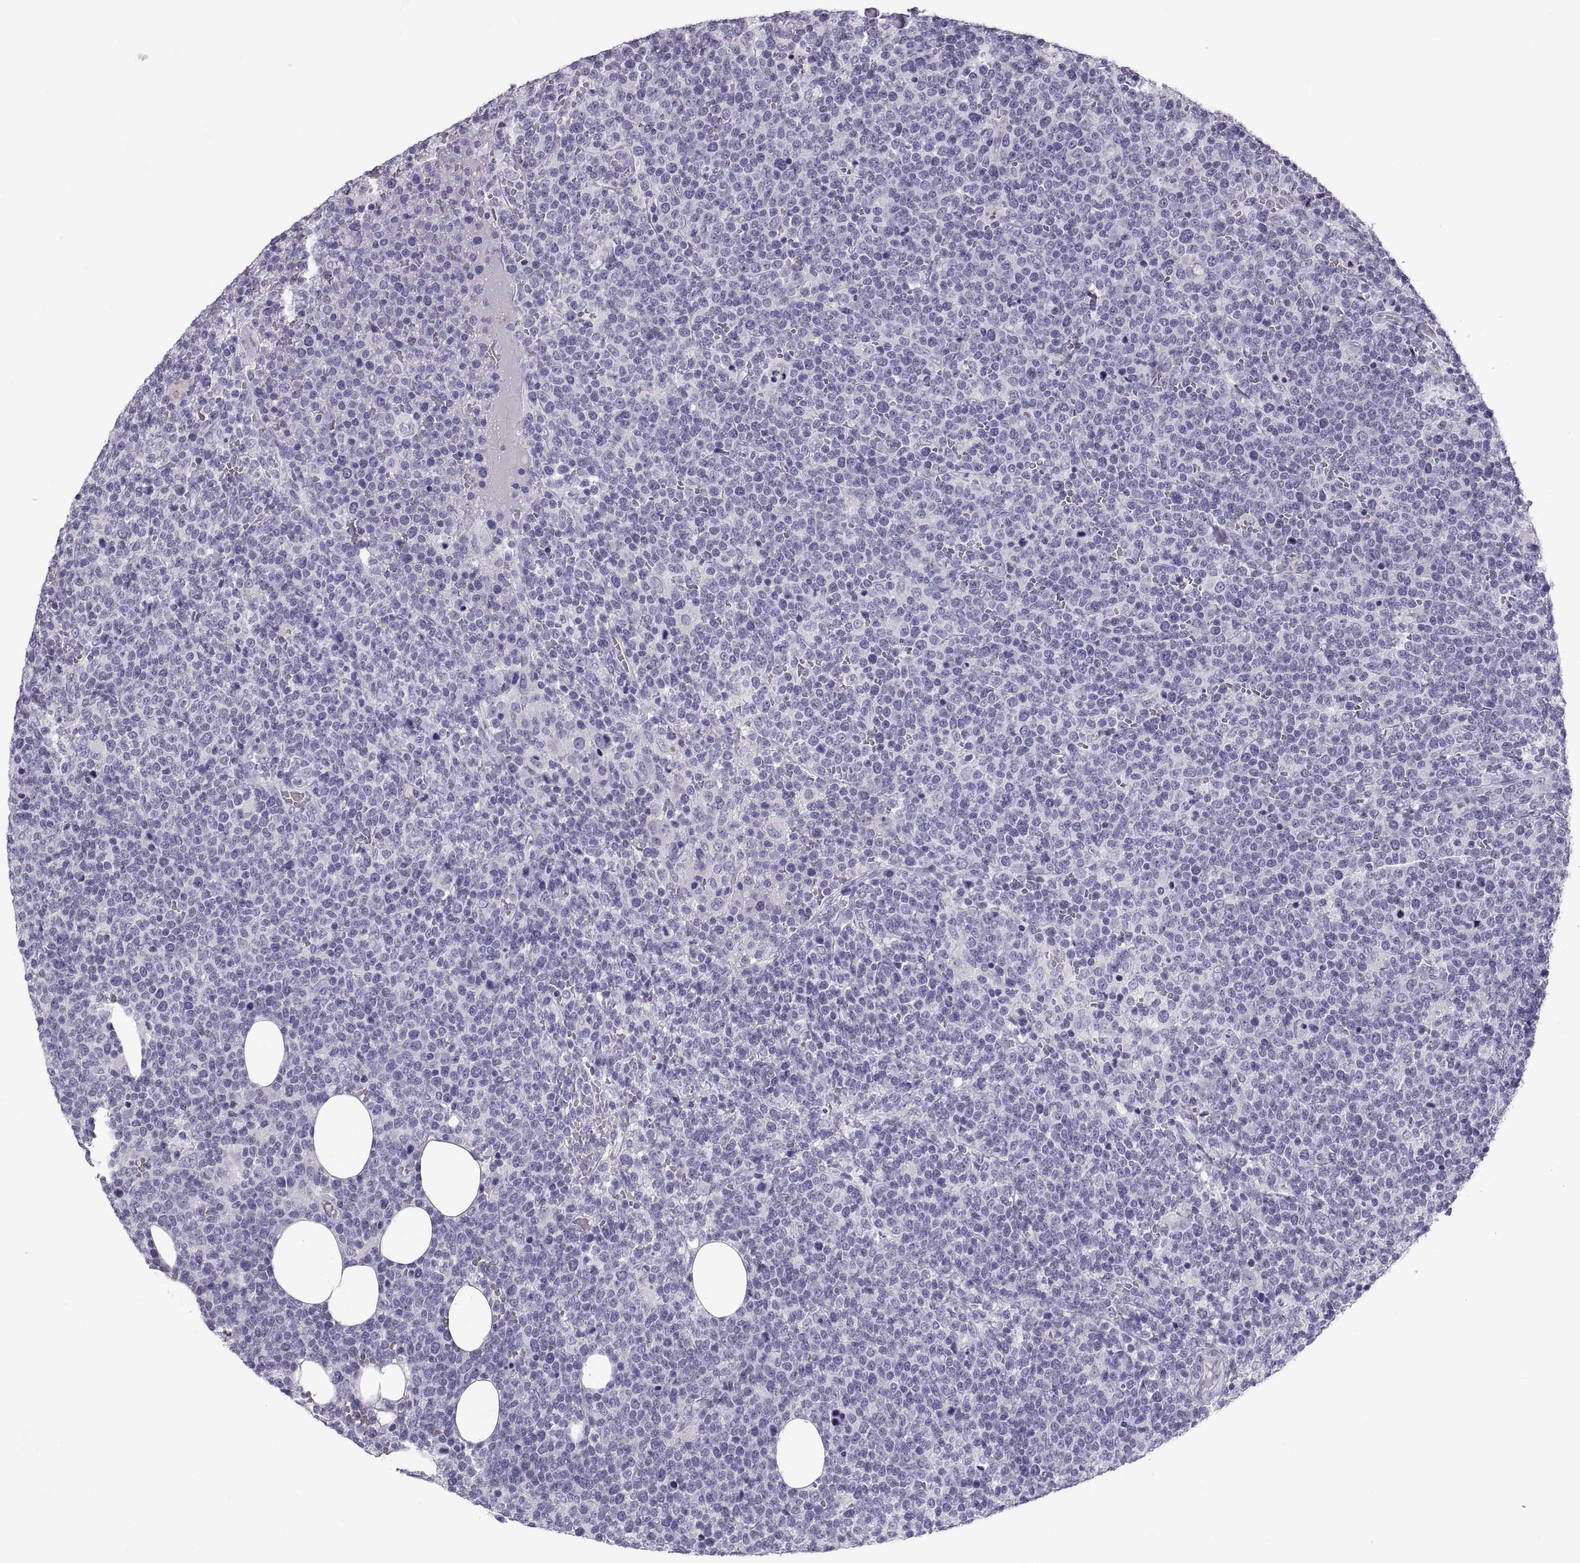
{"staining": {"intensity": "negative", "quantity": "none", "location": "none"}, "tissue": "lymphoma", "cell_type": "Tumor cells", "image_type": "cancer", "snomed": [{"axis": "morphology", "description": "Malignant lymphoma, non-Hodgkin's type, High grade"}, {"axis": "topography", "description": "Lymph node"}], "caption": "High power microscopy photomicrograph of an immunohistochemistry (IHC) image of high-grade malignant lymphoma, non-Hodgkin's type, revealing no significant expression in tumor cells. (DAB (3,3'-diaminobenzidine) IHC with hematoxylin counter stain).", "gene": "PCSK1N", "patient": {"sex": "male", "age": 61}}